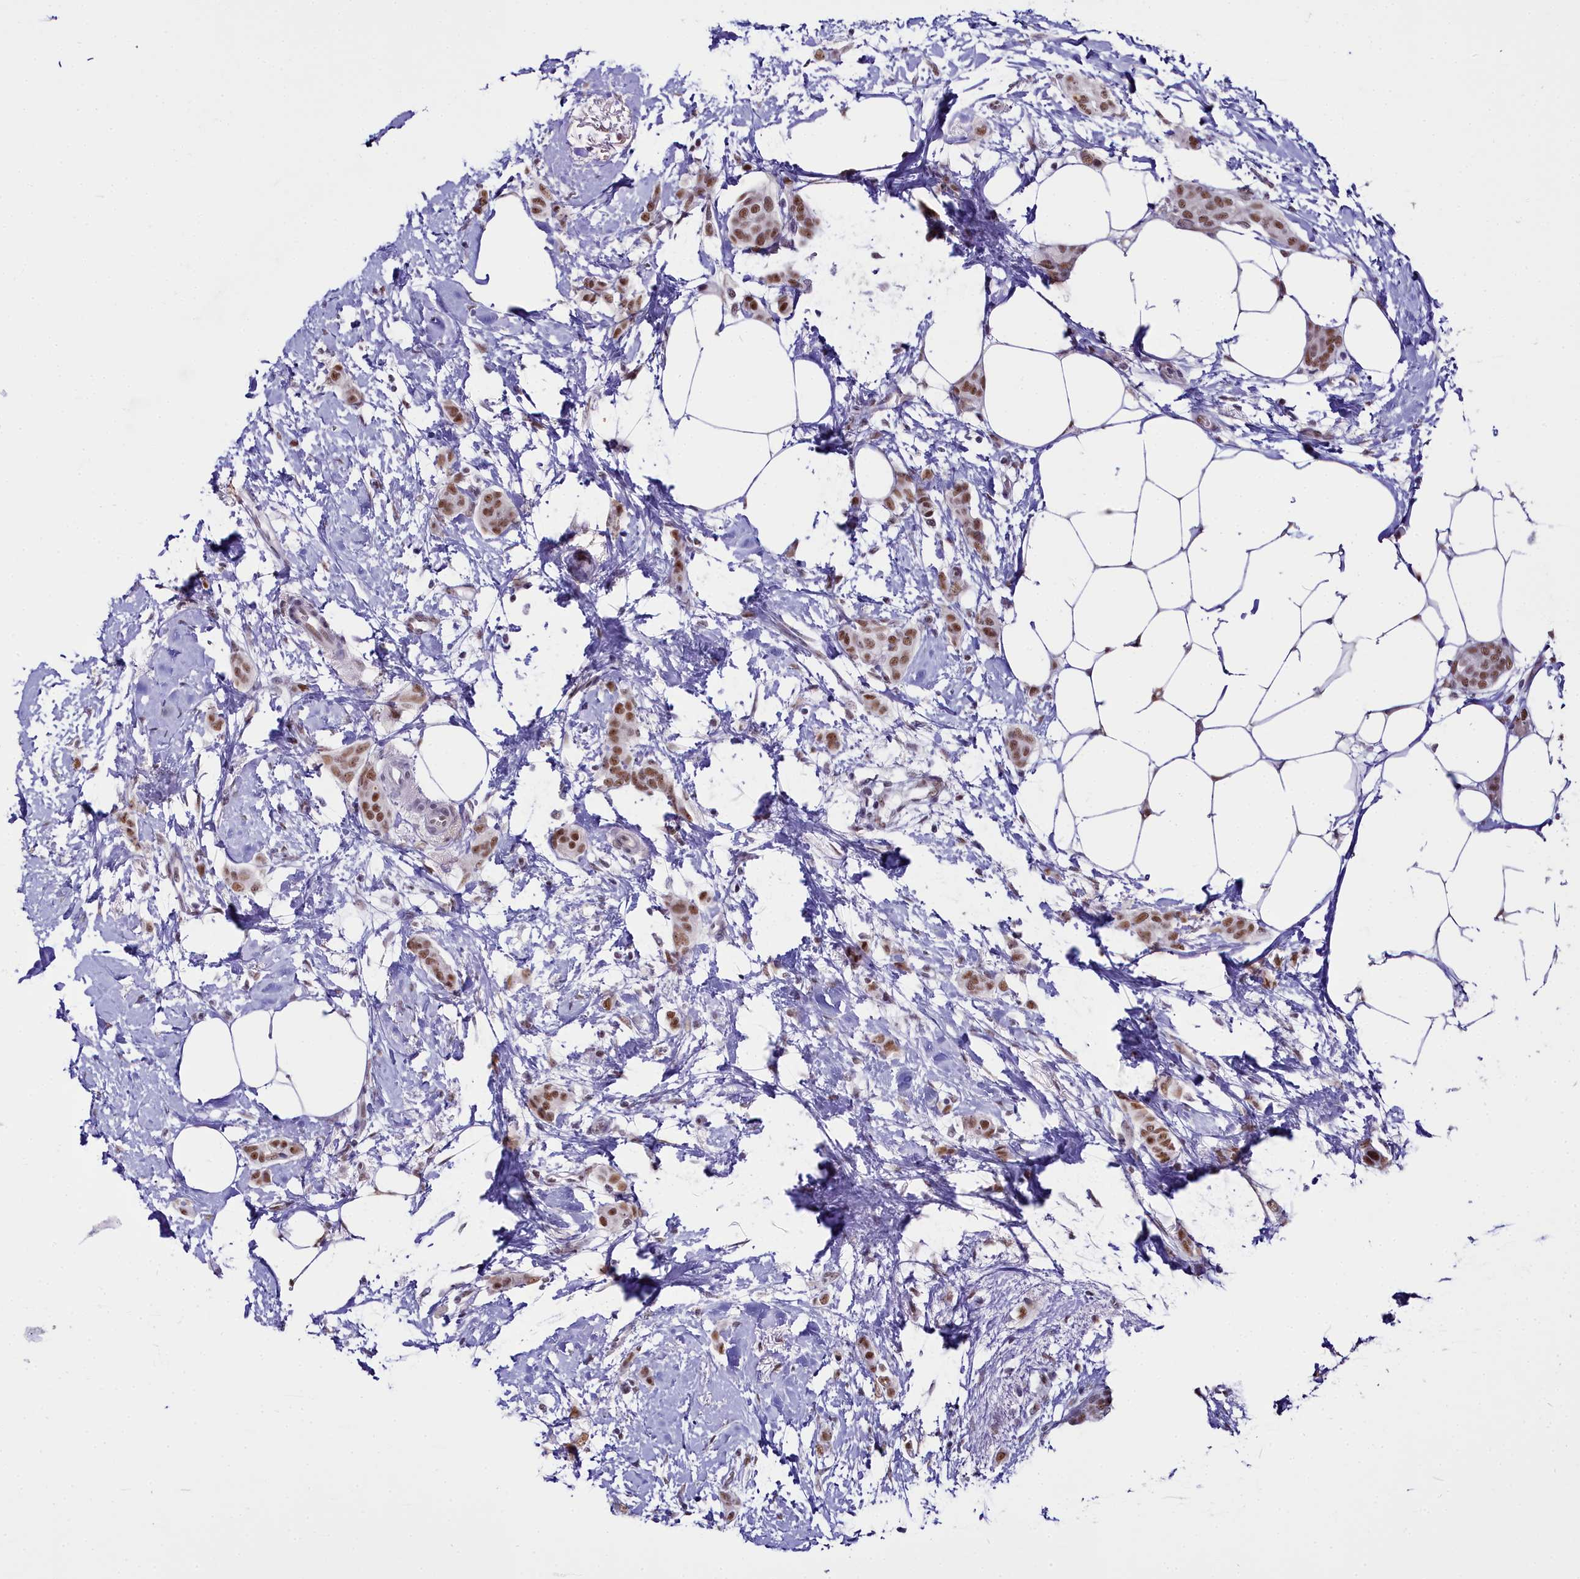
{"staining": {"intensity": "moderate", "quantity": ">75%", "location": "nuclear"}, "tissue": "breast cancer", "cell_type": "Tumor cells", "image_type": "cancer", "snomed": [{"axis": "morphology", "description": "Duct carcinoma"}, {"axis": "topography", "description": "Breast"}], "caption": "DAB immunohistochemical staining of breast cancer displays moderate nuclear protein positivity in approximately >75% of tumor cells.", "gene": "RBM12", "patient": {"sex": "female", "age": 72}}